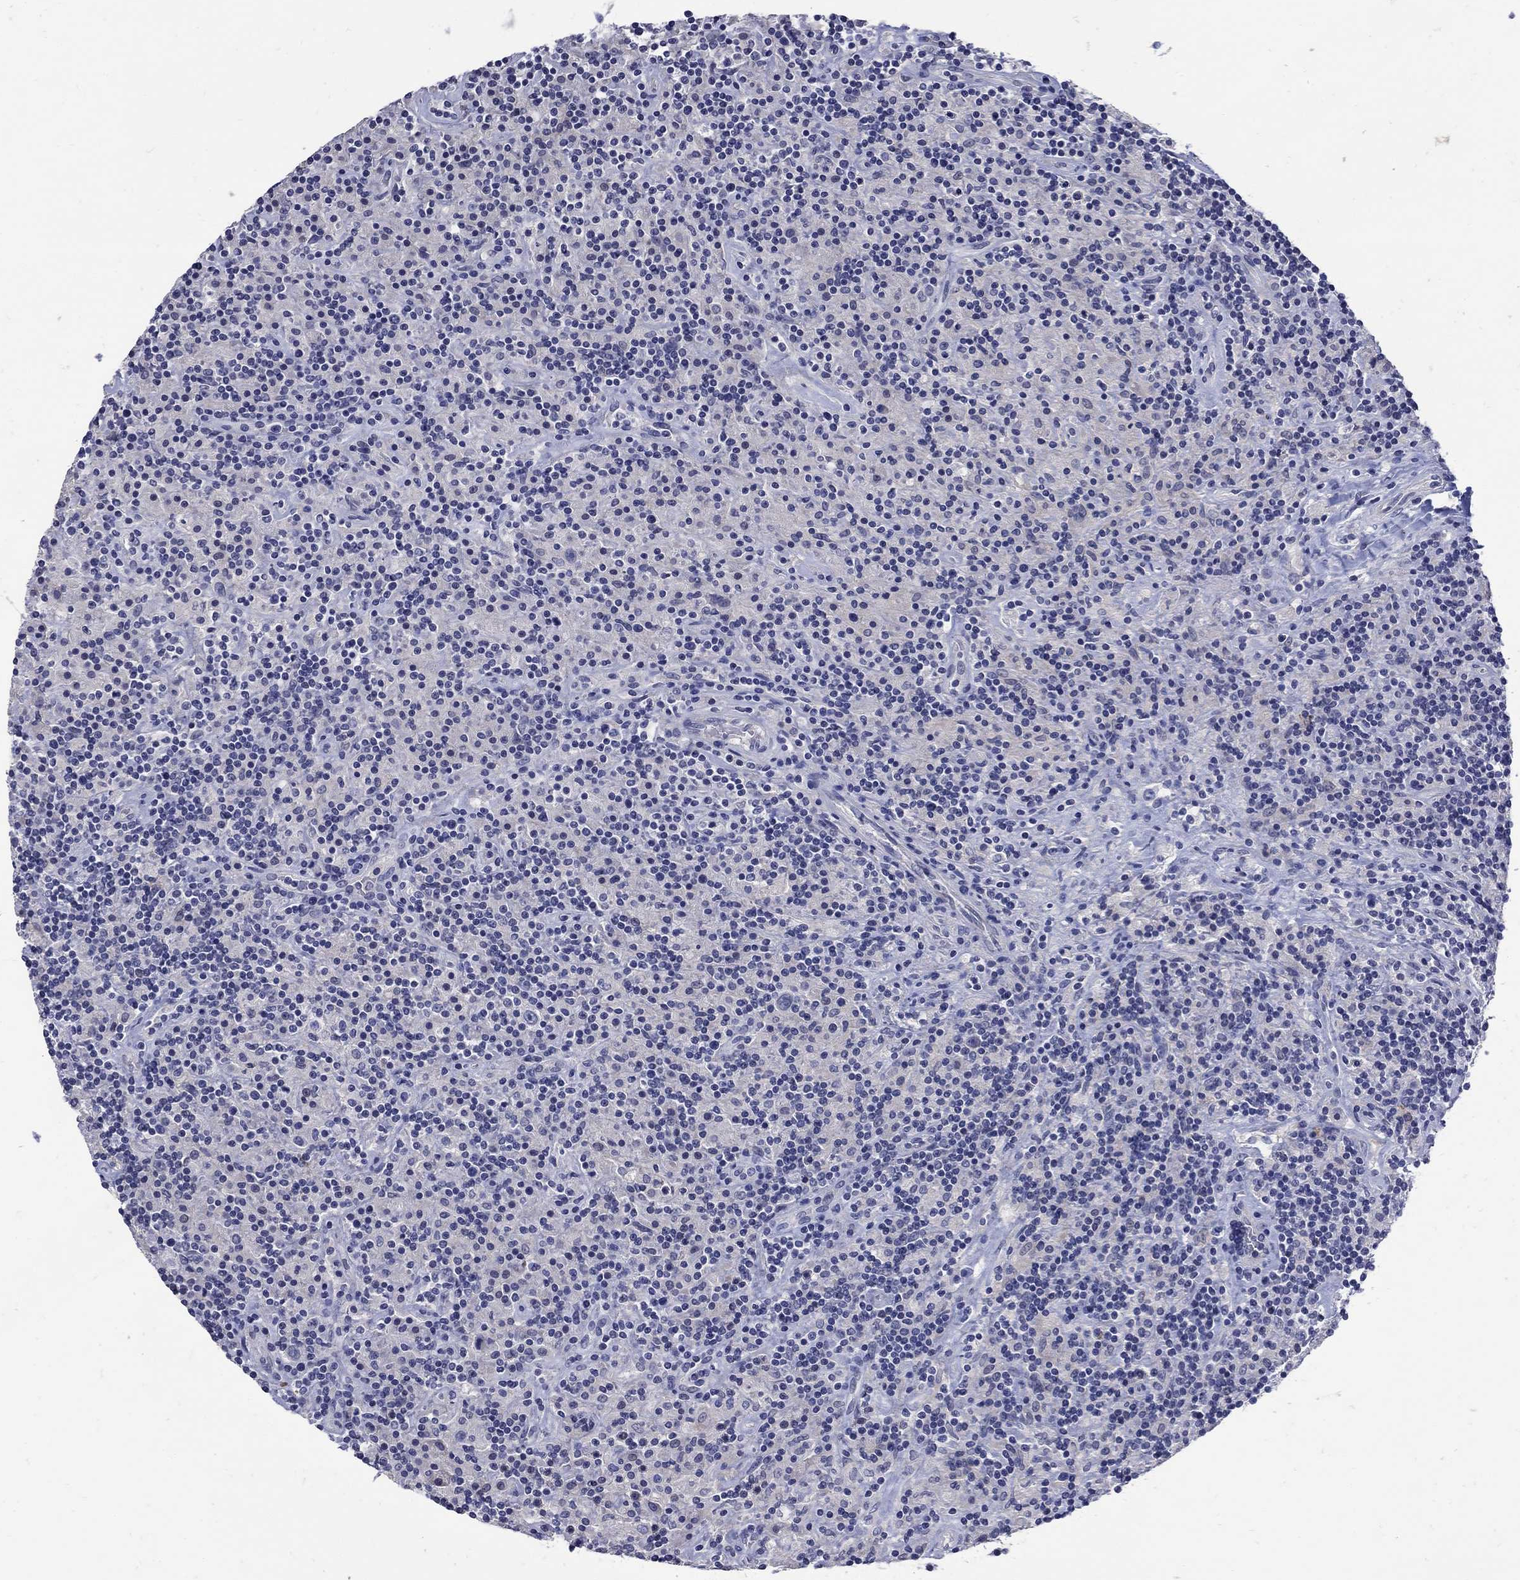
{"staining": {"intensity": "negative", "quantity": "none", "location": "none"}, "tissue": "lymphoma", "cell_type": "Tumor cells", "image_type": "cancer", "snomed": [{"axis": "morphology", "description": "Hodgkin's disease, NOS"}, {"axis": "topography", "description": "Lymph node"}], "caption": "Tumor cells show no significant protein positivity in lymphoma.", "gene": "CETN1", "patient": {"sex": "male", "age": 70}}